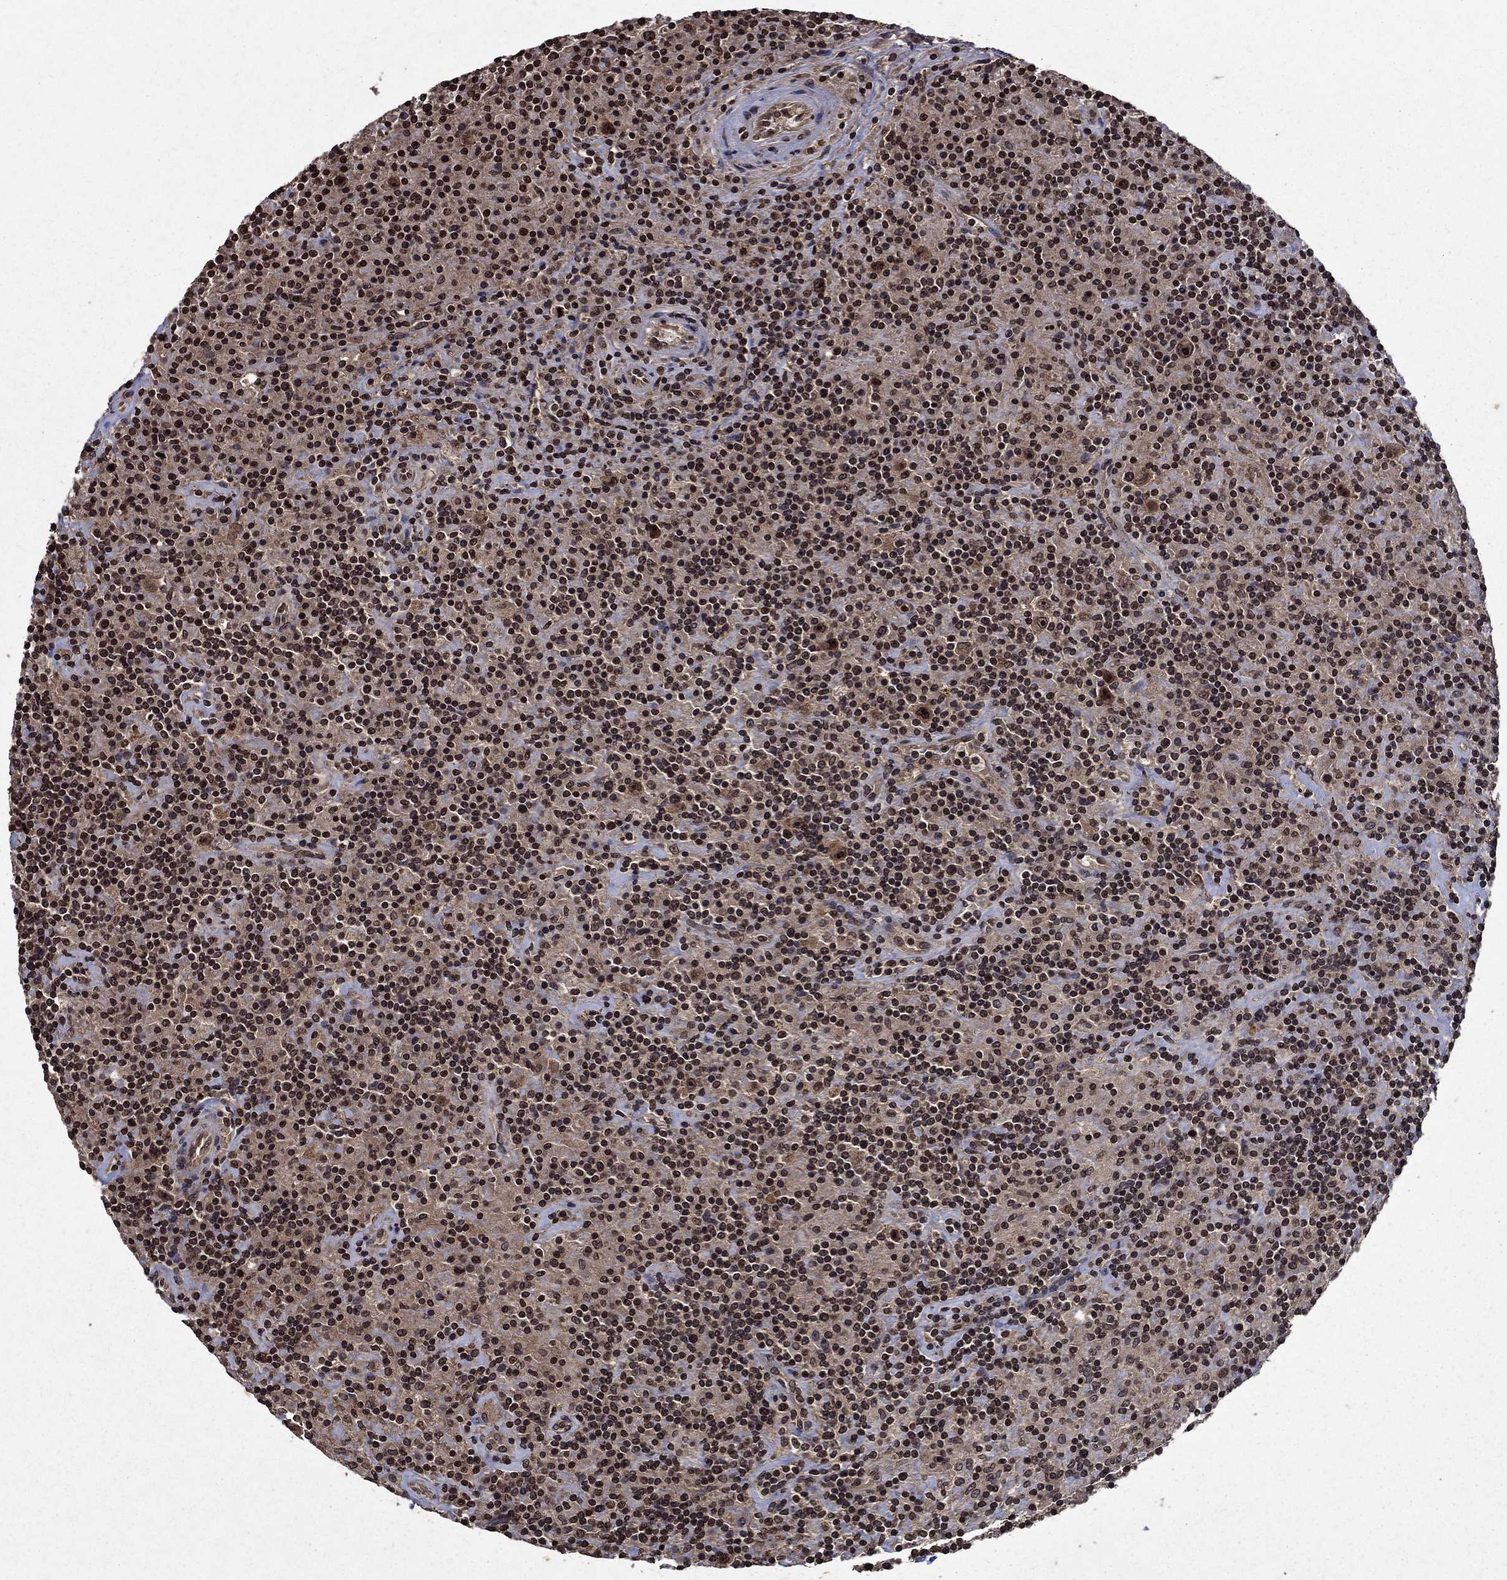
{"staining": {"intensity": "moderate", "quantity": ">75%", "location": "nuclear"}, "tissue": "lymphoma", "cell_type": "Tumor cells", "image_type": "cancer", "snomed": [{"axis": "morphology", "description": "Hodgkin's disease, NOS"}, {"axis": "topography", "description": "Lymph node"}], "caption": "High-power microscopy captured an immunohistochemistry (IHC) histopathology image of Hodgkin's disease, revealing moderate nuclear expression in about >75% of tumor cells. Using DAB (brown) and hematoxylin (blue) stains, captured at high magnification using brightfield microscopy.", "gene": "PIN4", "patient": {"sex": "male", "age": 70}}